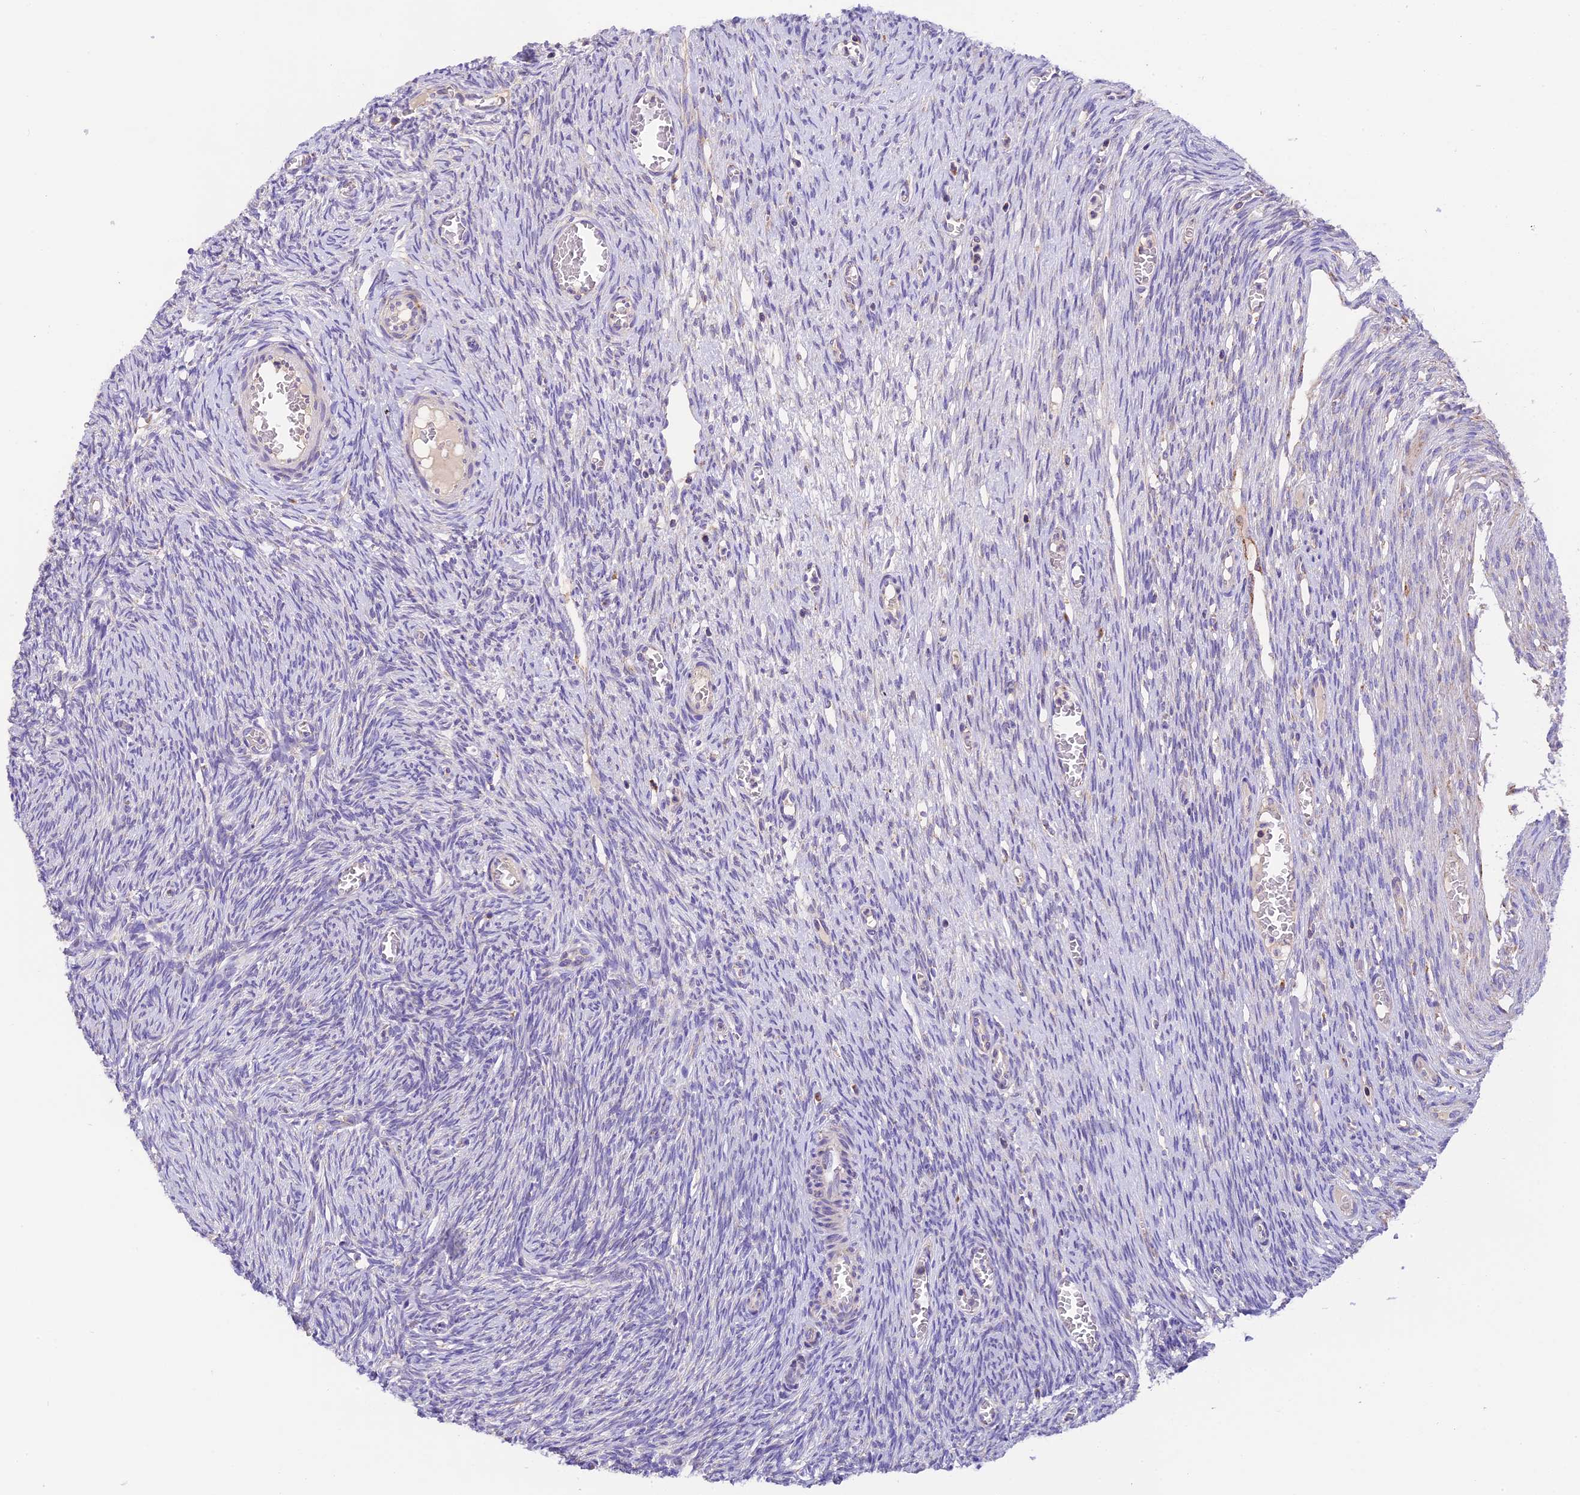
{"staining": {"intensity": "negative", "quantity": "none", "location": "none"}, "tissue": "ovary", "cell_type": "Follicle cells", "image_type": "normal", "snomed": [{"axis": "morphology", "description": "Normal tissue, NOS"}, {"axis": "topography", "description": "Ovary"}], "caption": "Immunohistochemical staining of benign human ovary shows no significant staining in follicle cells. (Stains: DAB IHC with hematoxylin counter stain, Microscopy: brightfield microscopy at high magnification).", "gene": "MGME1", "patient": {"sex": "female", "age": 44}}